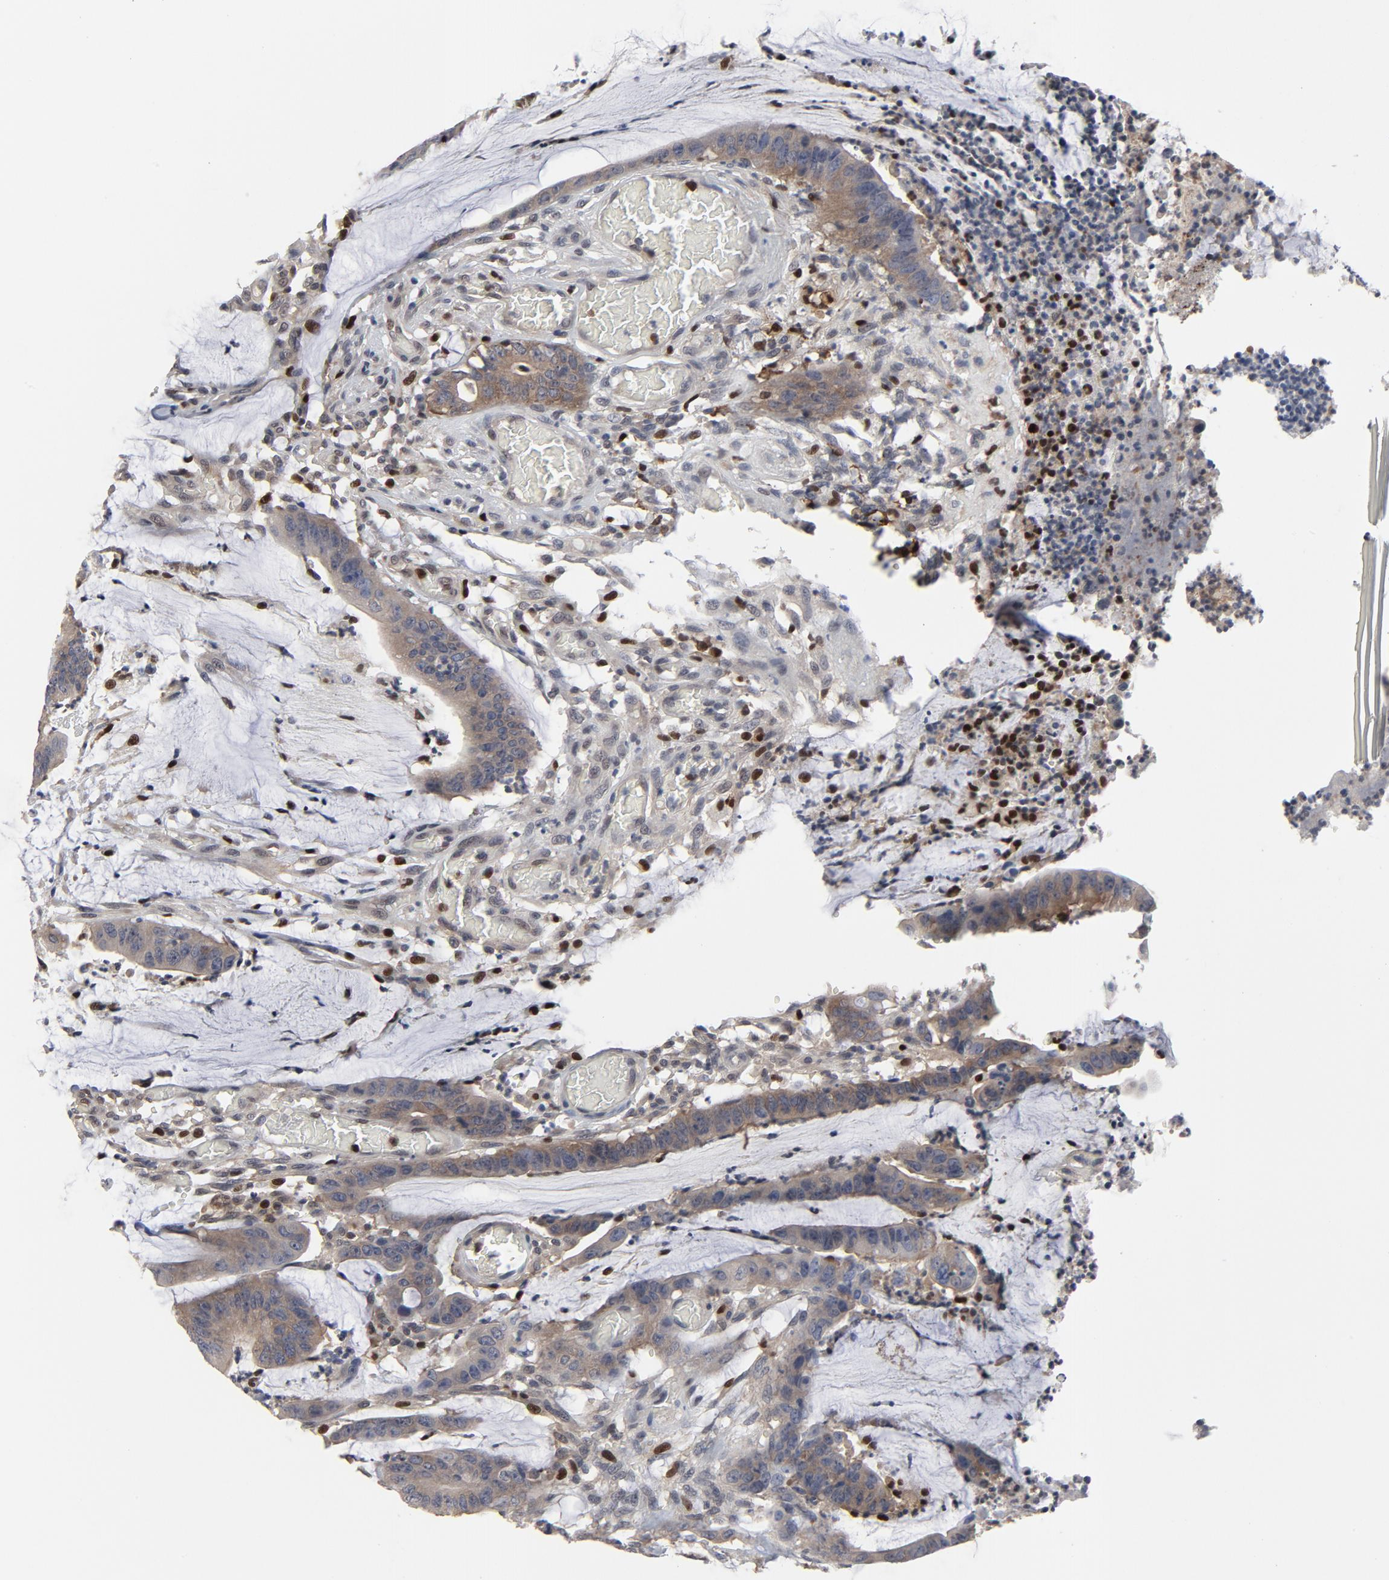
{"staining": {"intensity": "moderate", "quantity": ">75%", "location": "cytoplasmic/membranous"}, "tissue": "colorectal cancer", "cell_type": "Tumor cells", "image_type": "cancer", "snomed": [{"axis": "morphology", "description": "Adenocarcinoma, NOS"}, {"axis": "topography", "description": "Rectum"}], "caption": "Immunohistochemical staining of colorectal cancer demonstrates medium levels of moderate cytoplasmic/membranous staining in about >75% of tumor cells.", "gene": "NFKB1", "patient": {"sex": "female", "age": 66}}